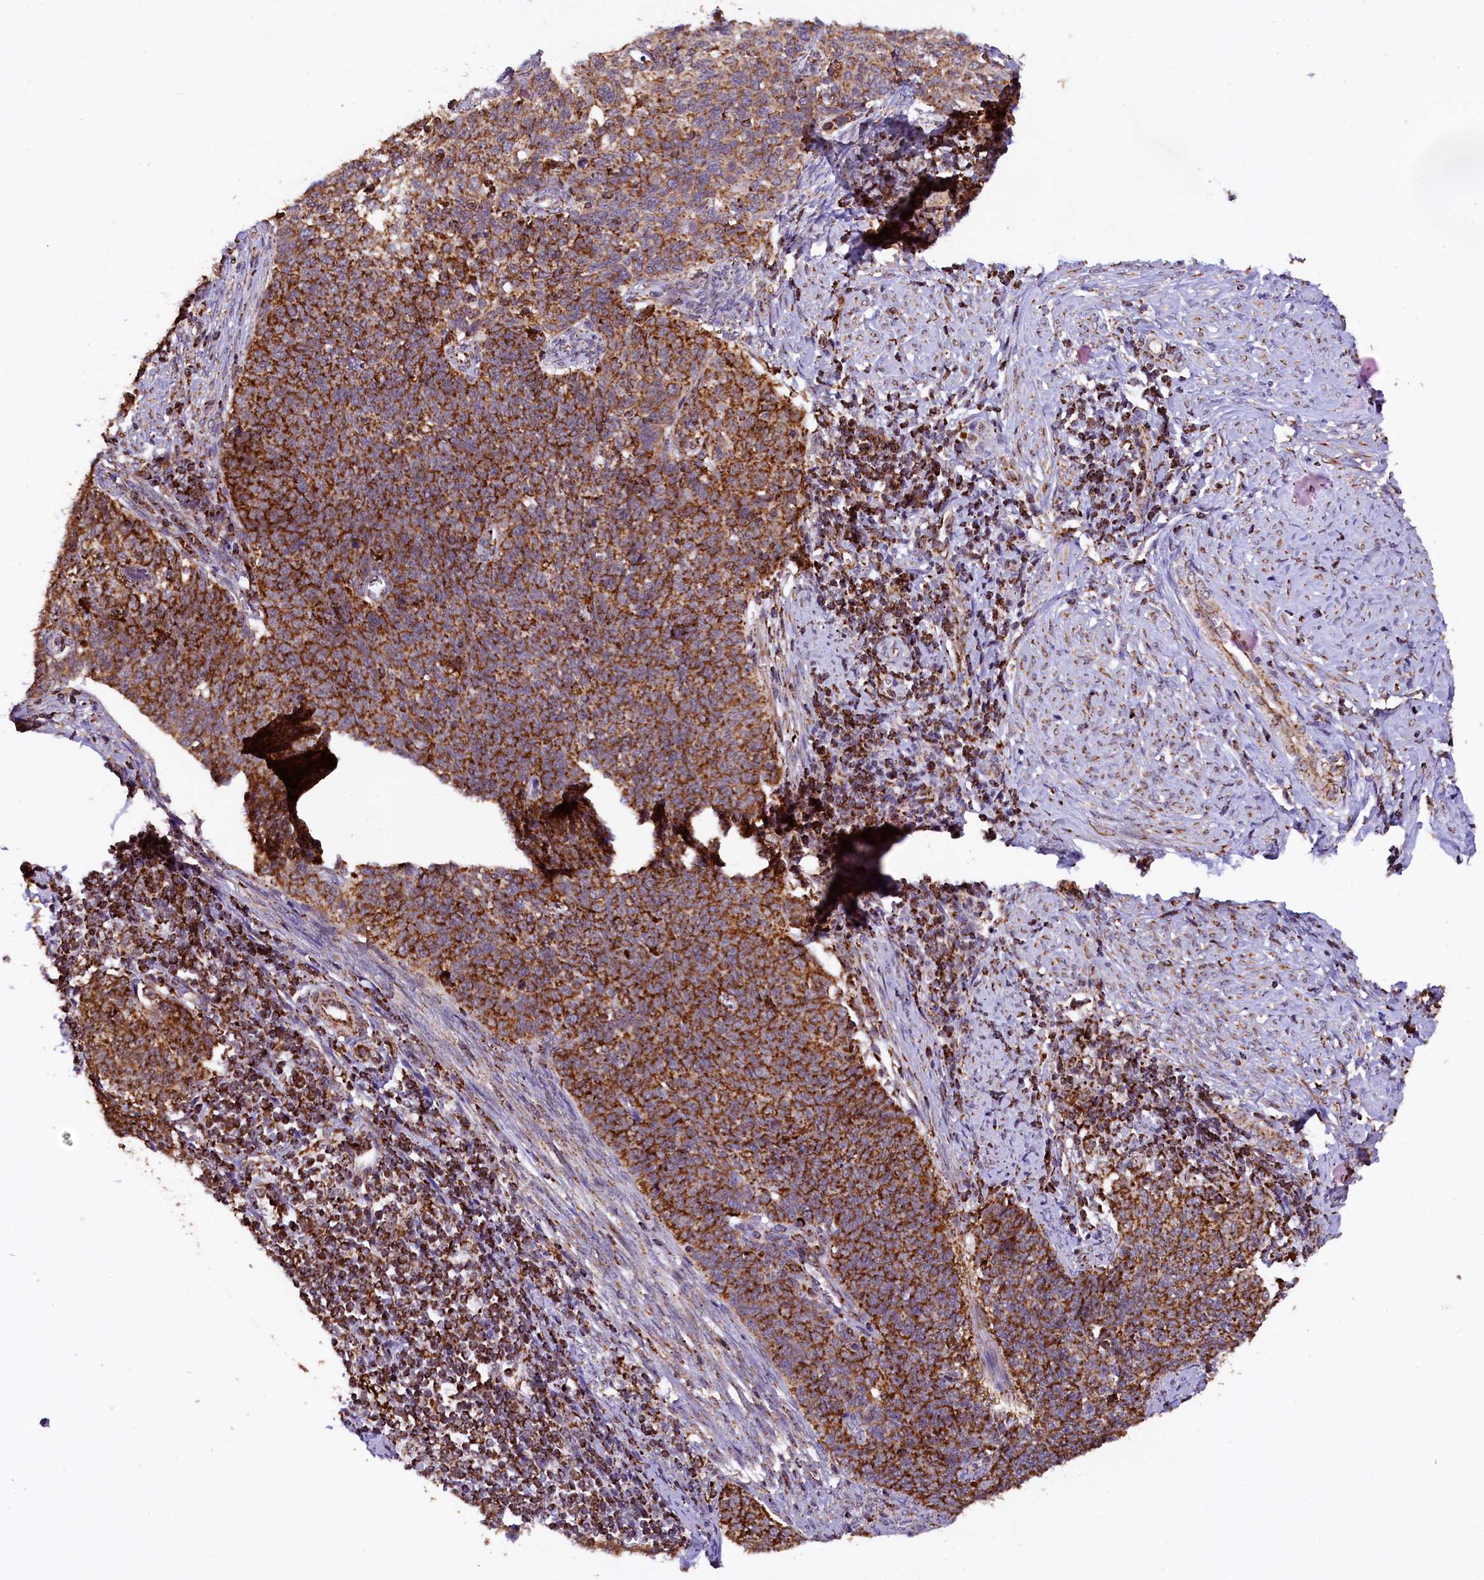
{"staining": {"intensity": "strong", "quantity": ">75%", "location": "cytoplasmic/membranous"}, "tissue": "cervical cancer", "cell_type": "Tumor cells", "image_type": "cancer", "snomed": [{"axis": "morphology", "description": "Squamous cell carcinoma, NOS"}, {"axis": "topography", "description": "Cervix"}], "caption": "IHC image of neoplastic tissue: cervical cancer stained using immunohistochemistry (IHC) reveals high levels of strong protein expression localized specifically in the cytoplasmic/membranous of tumor cells, appearing as a cytoplasmic/membranous brown color.", "gene": "KLC2", "patient": {"sex": "female", "age": 39}}